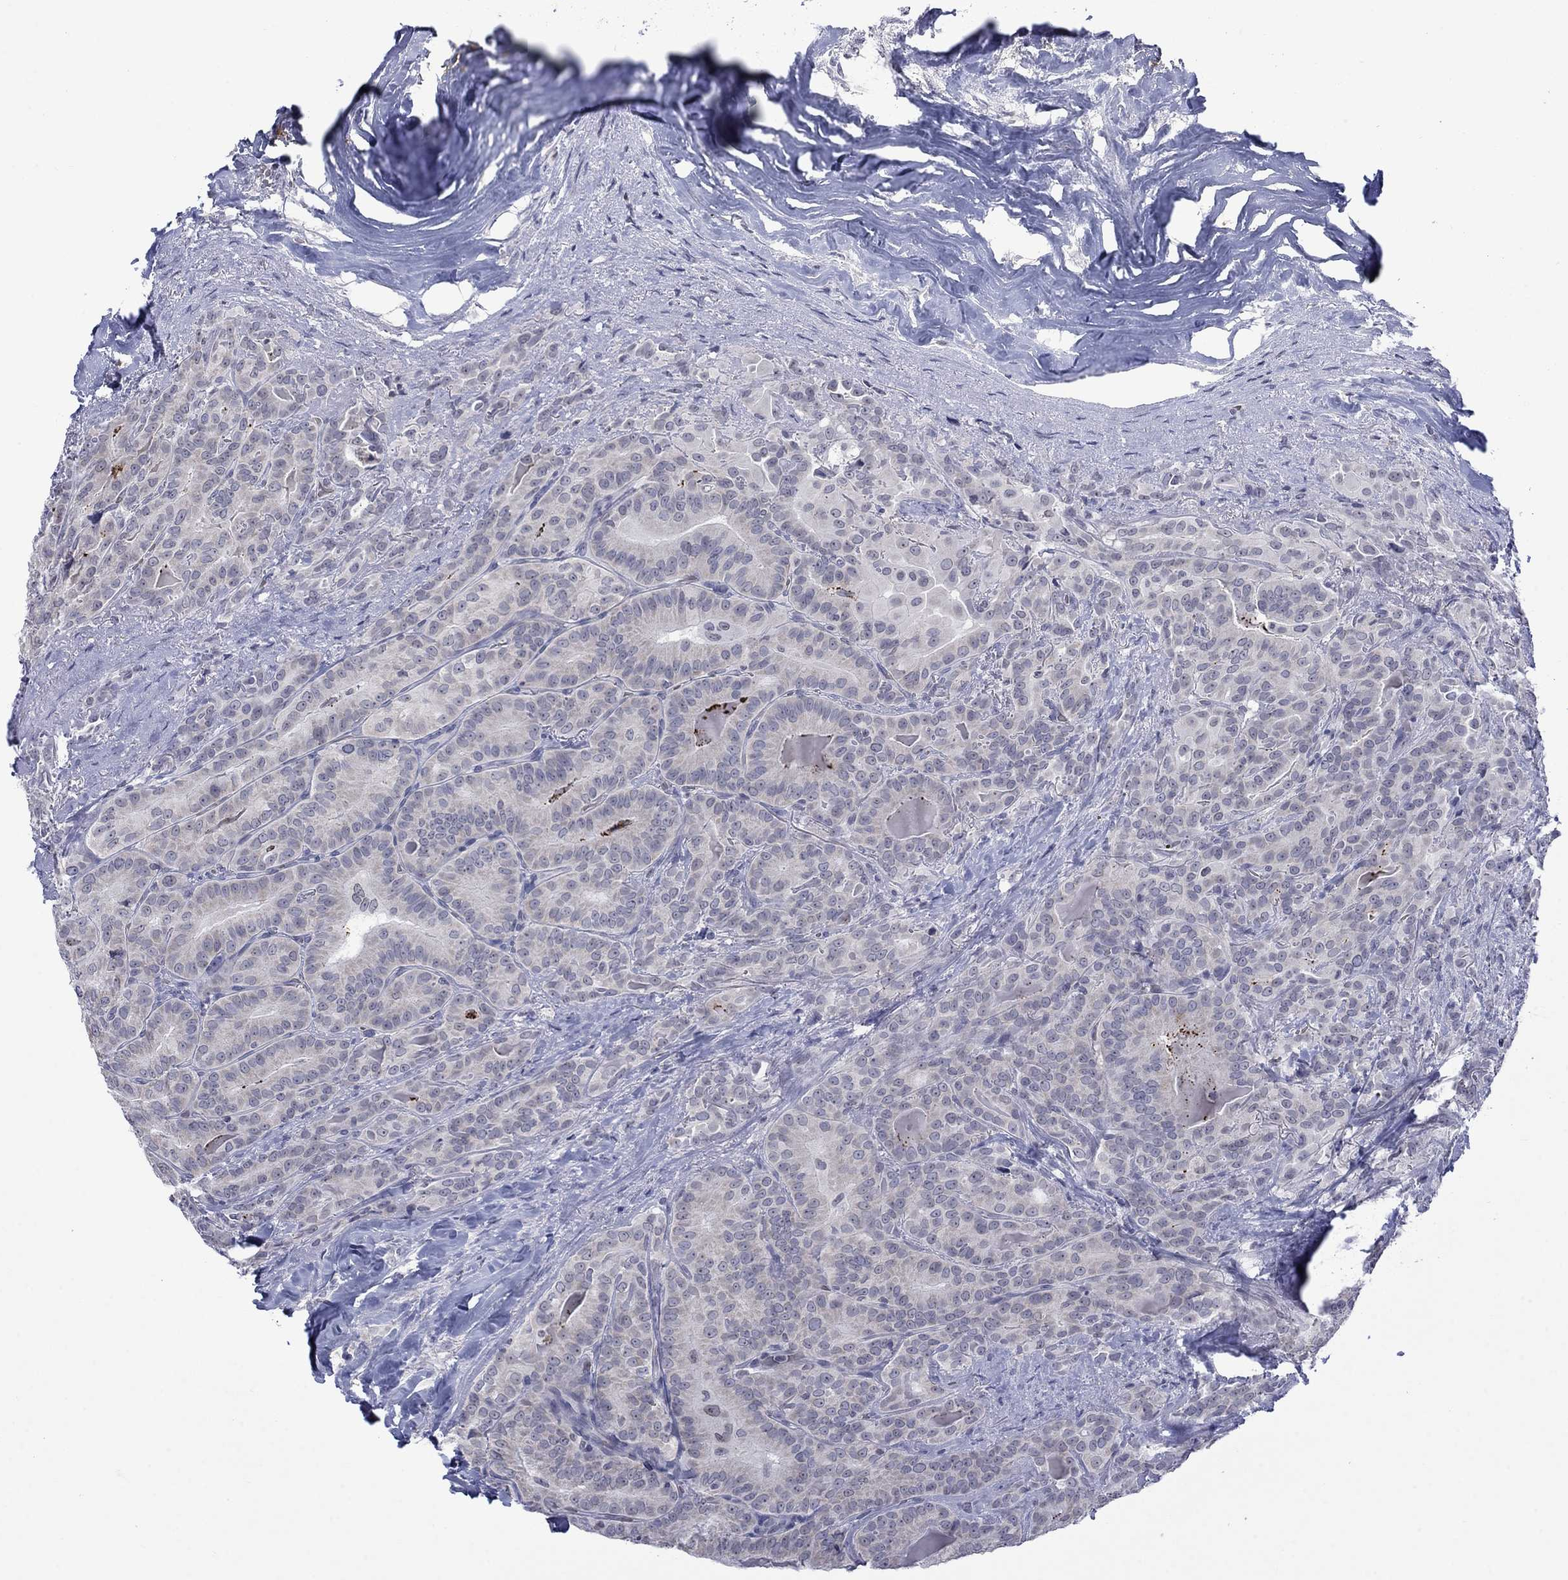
{"staining": {"intensity": "negative", "quantity": "none", "location": "none"}, "tissue": "thyroid cancer", "cell_type": "Tumor cells", "image_type": "cancer", "snomed": [{"axis": "morphology", "description": "Papillary adenocarcinoma, NOS"}, {"axis": "topography", "description": "Thyroid gland"}], "caption": "DAB immunohistochemical staining of human thyroid cancer demonstrates no significant positivity in tumor cells.", "gene": "NSMF", "patient": {"sex": "male", "age": 61}}